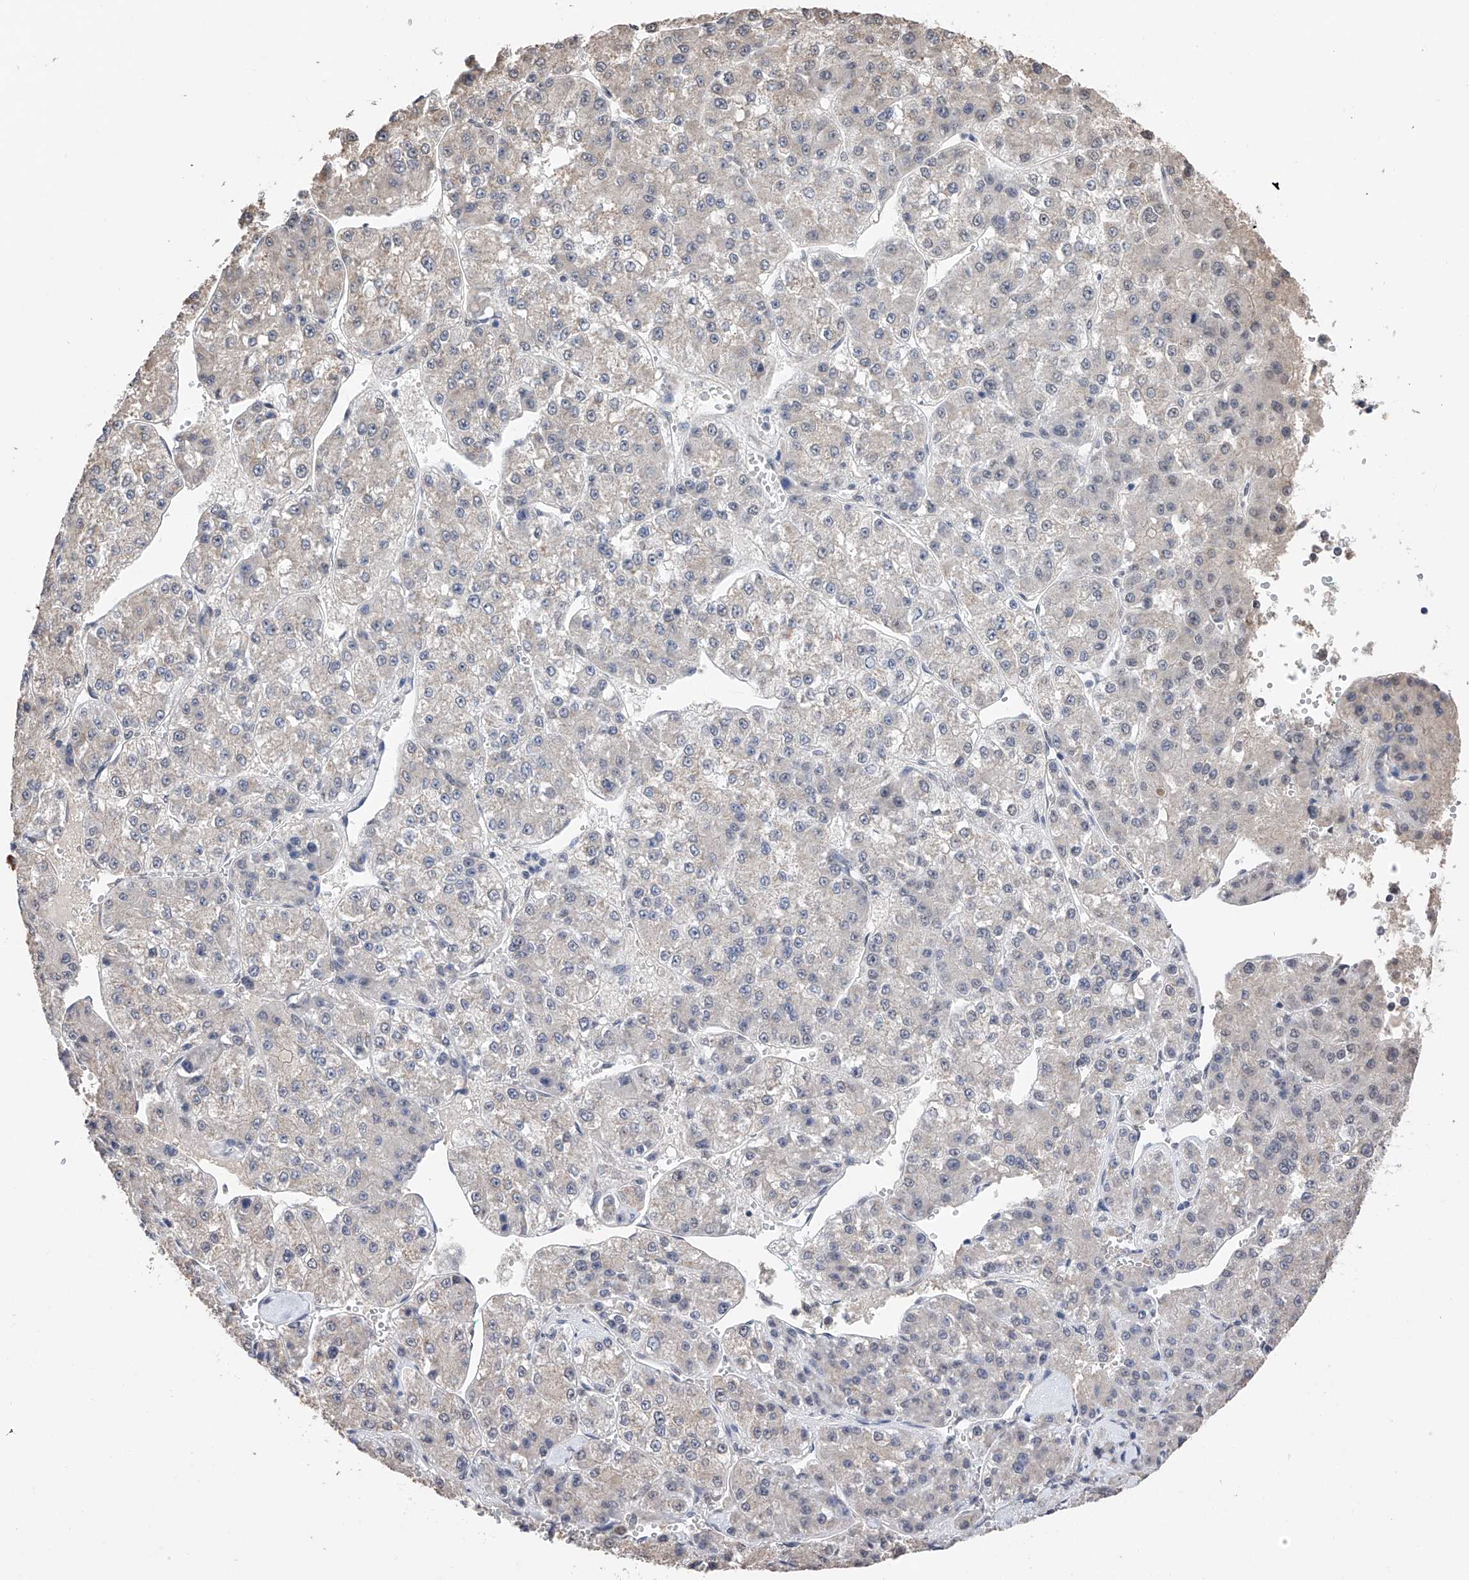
{"staining": {"intensity": "negative", "quantity": "none", "location": "none"}, "tissue": "liver cancer", "cell_type": "Tumor cells", "image_type": "cancer", "snomed": [{"axis": "morphology", "description": "Carcinoma, Hepatocellular, NOS"}, {"axis": "topography", "description": "Liver"}], "caption": "Liver cancer stained for a protein using immunohistochemistry demonstrates no positivity tumor cells.", "gene": "DMAP1", "patient": {"sex": "female", "age": 73}}